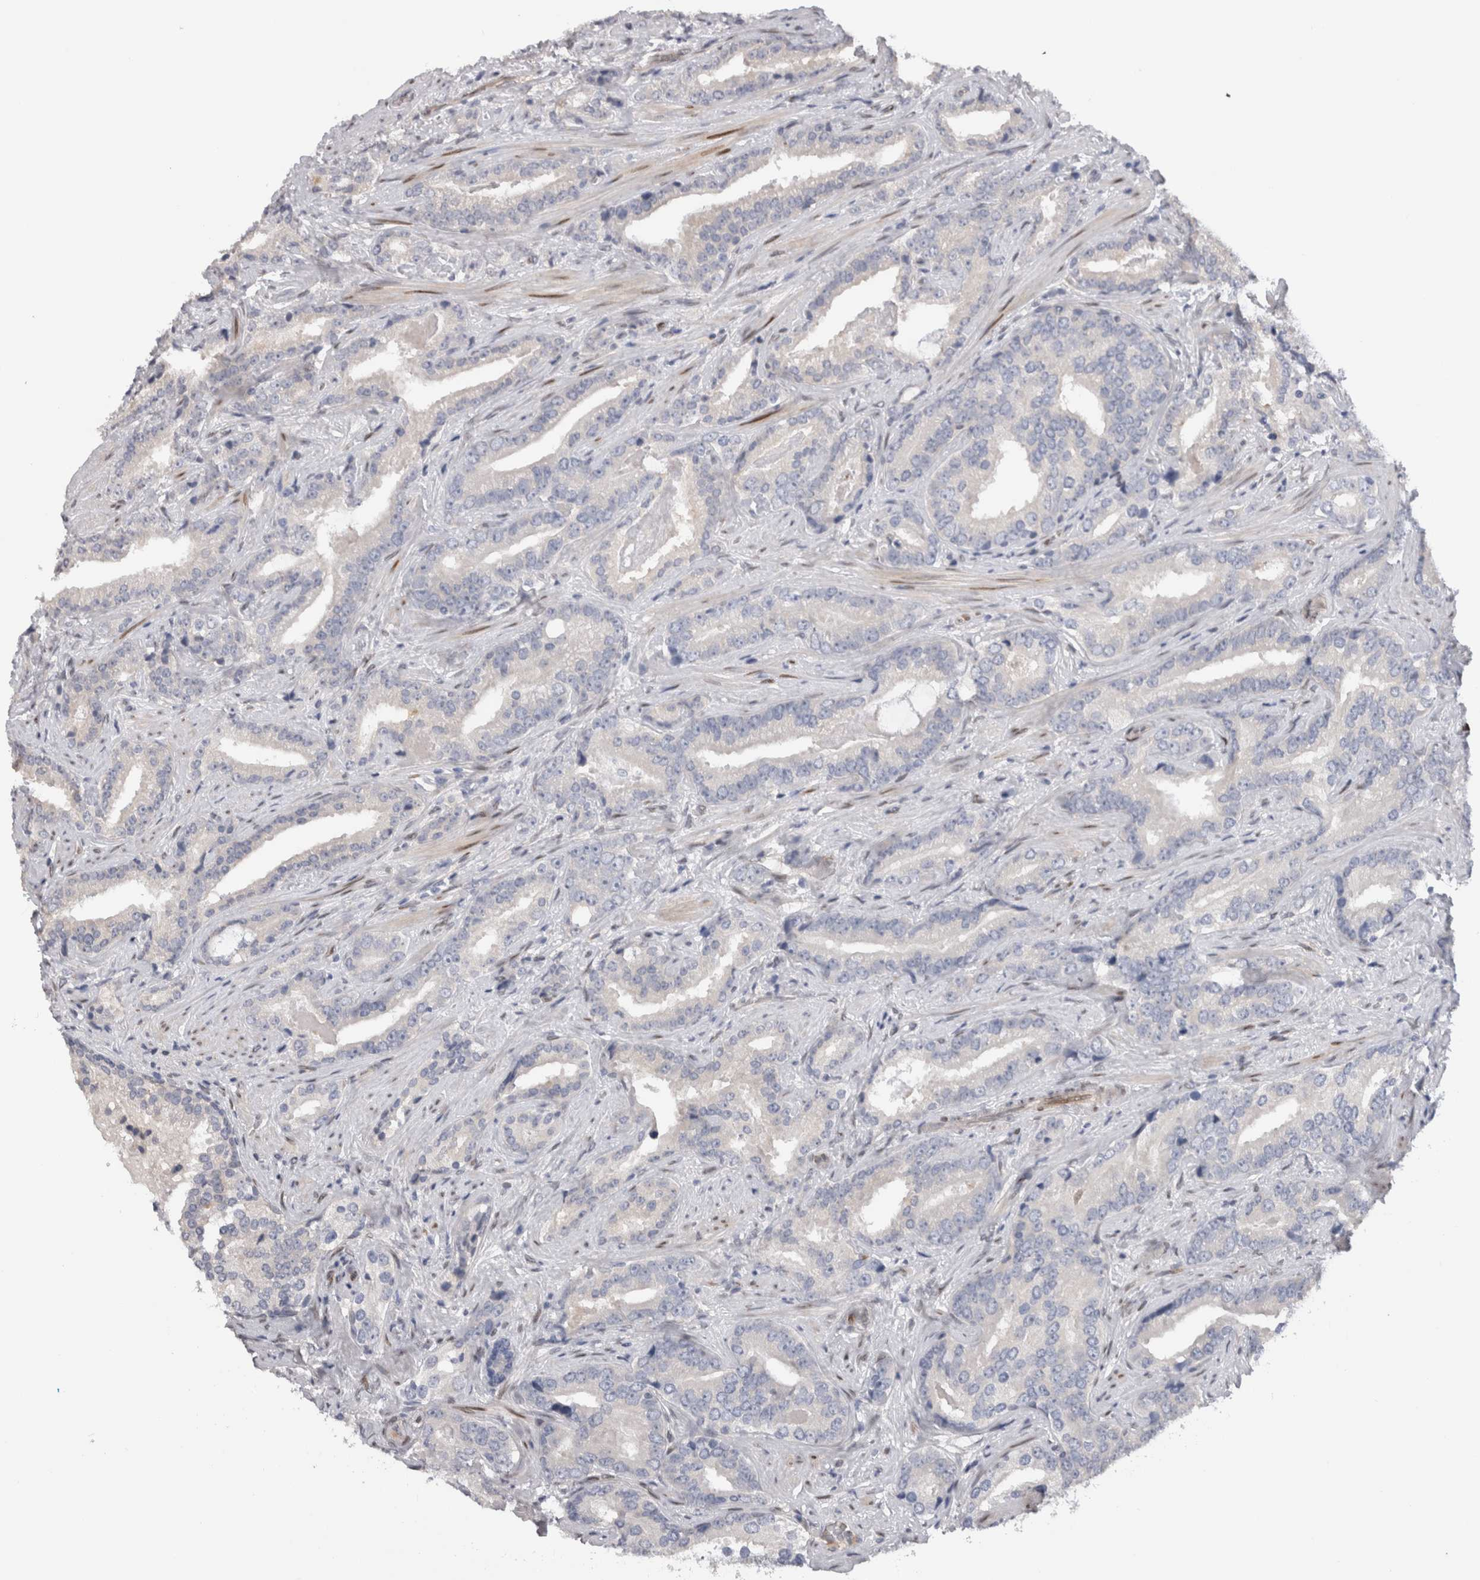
{"staining": {"intensity": "negative", "quantity": "none", "location": "none"}, "tissue": "prostate cancer", "cell_type": "Tumor cells", "image_type": "cancer", "snomed": [{"axis": "morphology", "description": "Adenocarcinoma, Low grade"}, {"axis": "topography", "description": "Prostate"}], "caption": "A micrograph of human prostate low-grade adenocarcinoma is negative for staining in tumor cells.", "gene": "DMTN", "patient": {"sex": "male", "age": 67}}